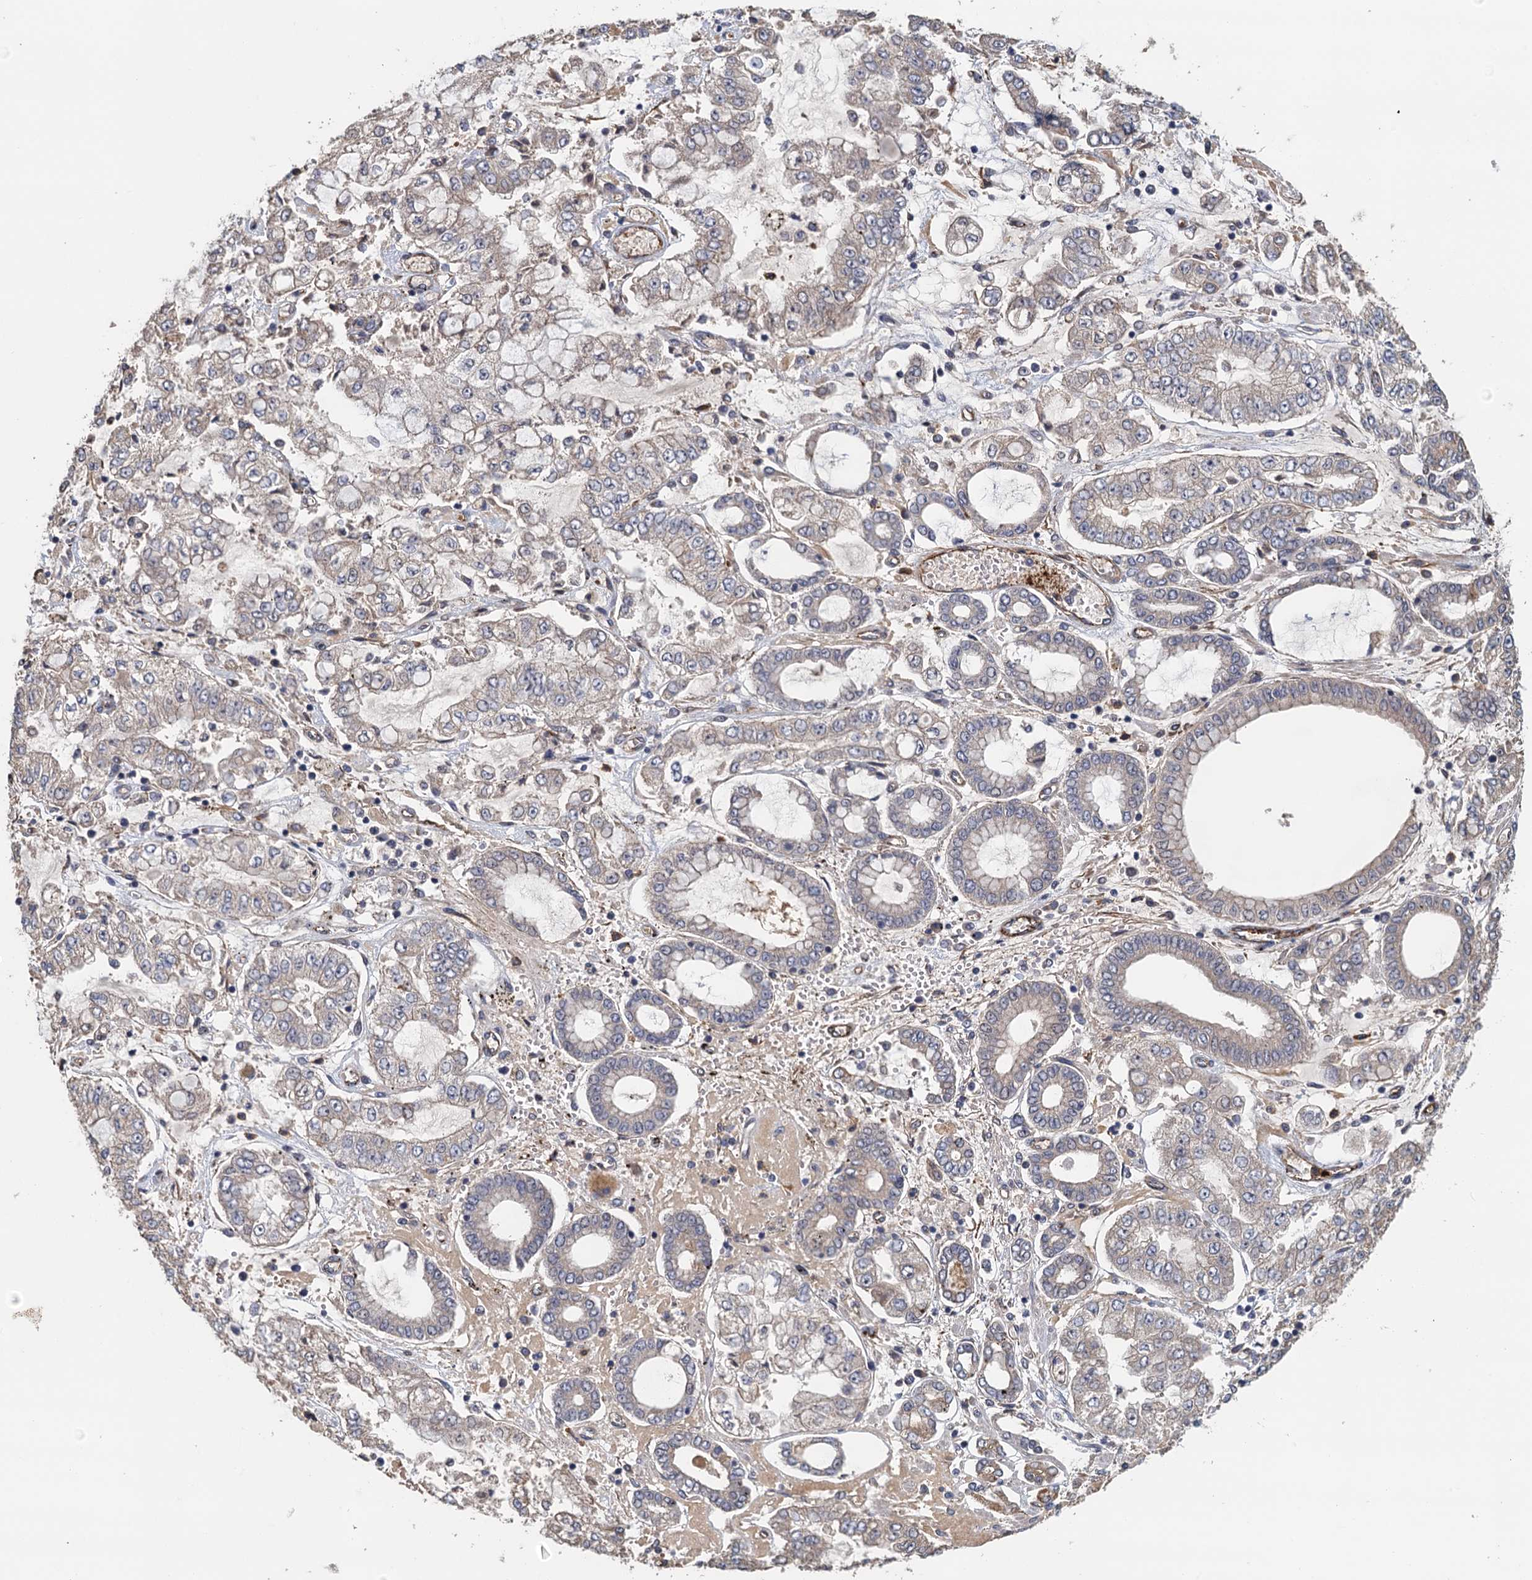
{"staining": {"intensity": "negative", "quantity": "none", "location": "none"}, "tissue": "stomach cancer", "cell_type": "Tumor cells", "image_type": "cancer", "snomed": [{"axis": "morphology", "description": "Adenocarcinoma, NOS"}, {"axis": "topography", "description": "Stomach"}], "caption": "An IHC photomicrograph of adenocarcinoma (stomach) is shown. There is no staining in tumor cells of adenocarcinoma (stomach).", "gene": "ACSBG1", "patient": {"sex": "male", "age": 76}}